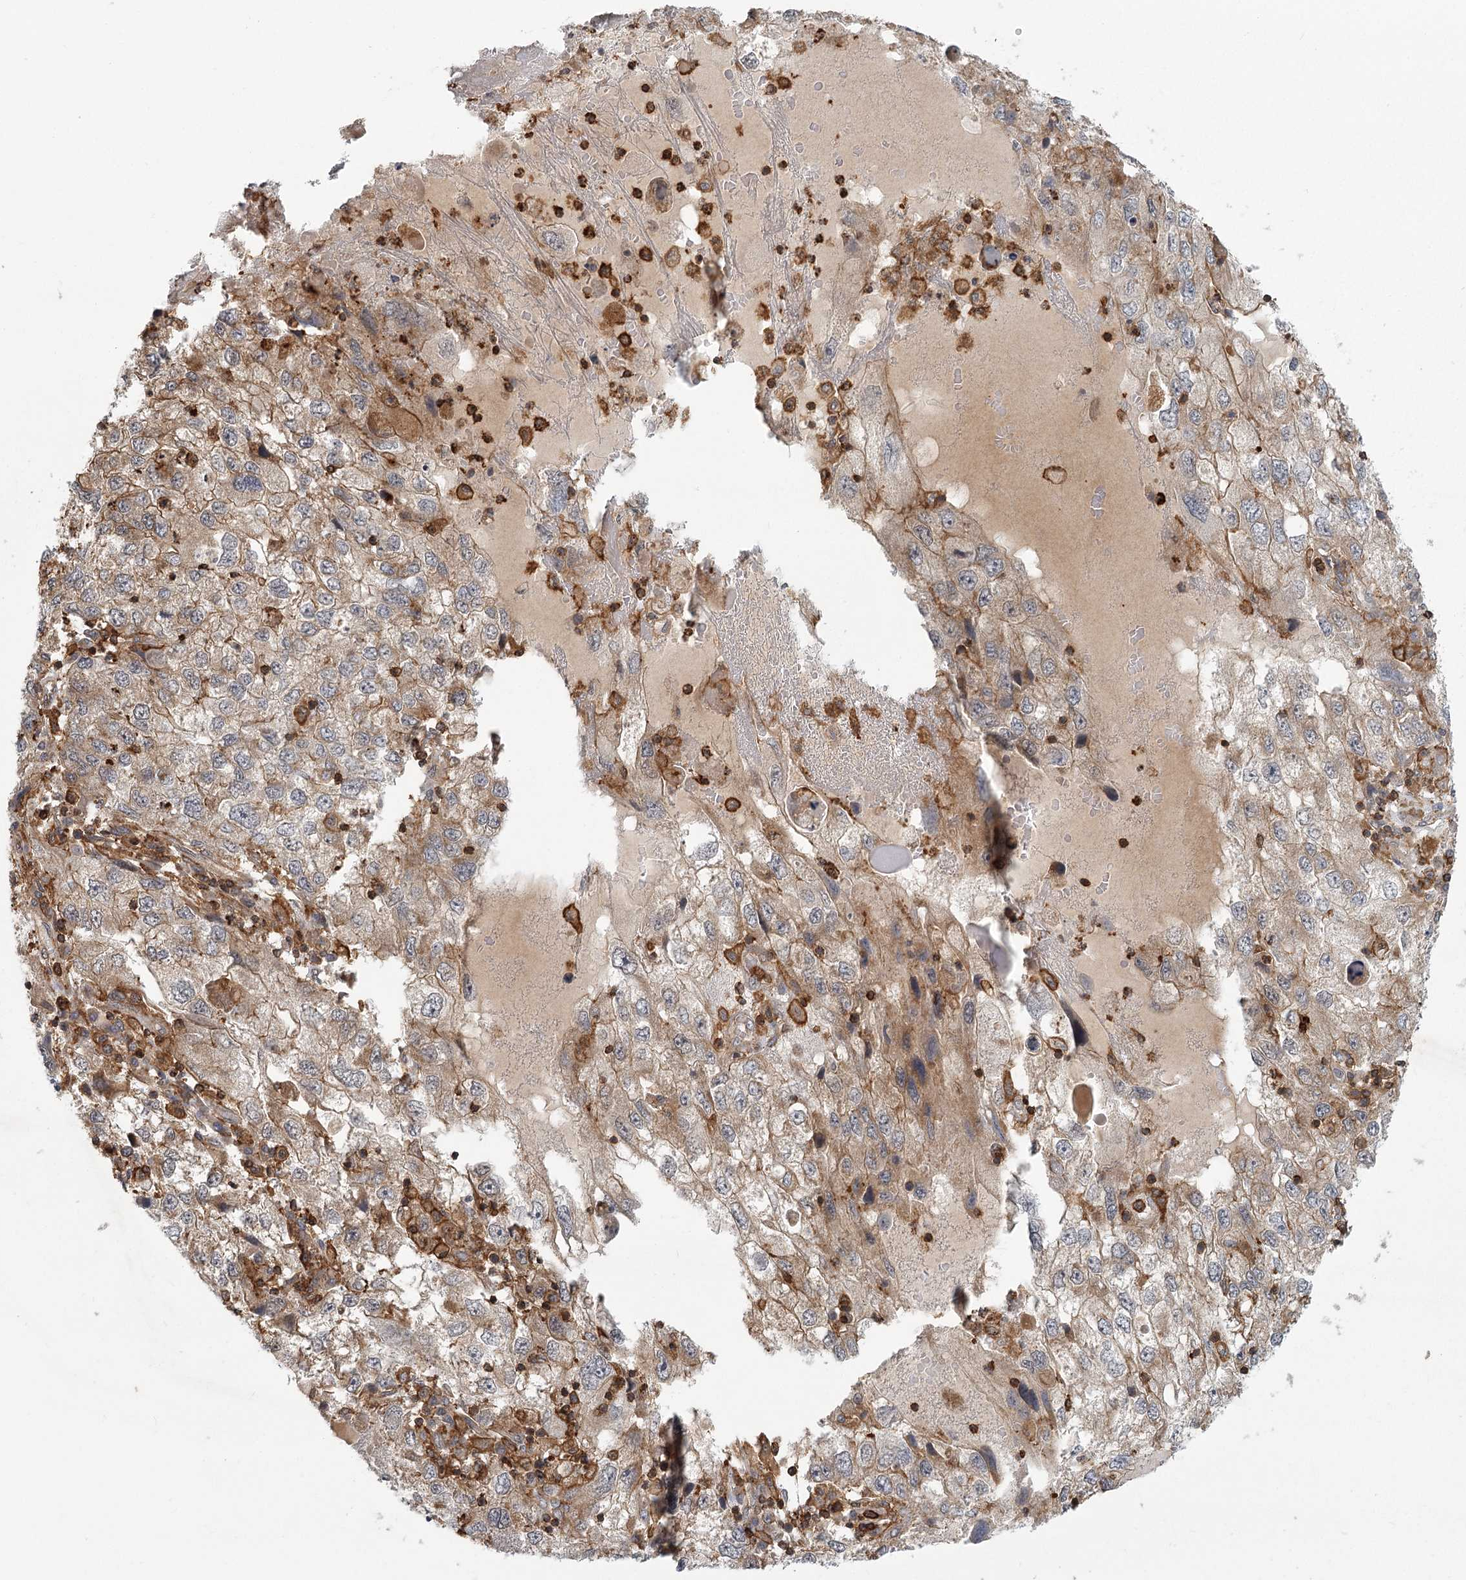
{"staining": {"intensity": "moderate", "quantity": ">75%", "location": "cytoplasmic/membranous"}, "tissue": "endometrial cancer", "cell_type": "Tumor cells", "image_type": "cancer", "snomed": [{"axis": "morphology", "description": "Adenocarcinoma, NOS"}, {"axis": "topography", "description": "Endometrium"}], "caption": "Moderate cytoplasmic/membranous staining for a protein is present in approximately >75% of tumor cells of endometrial cancer using immunohistochemistry.", "gene": "MEPE", "patient": {"sex": "female", "age": 49}}